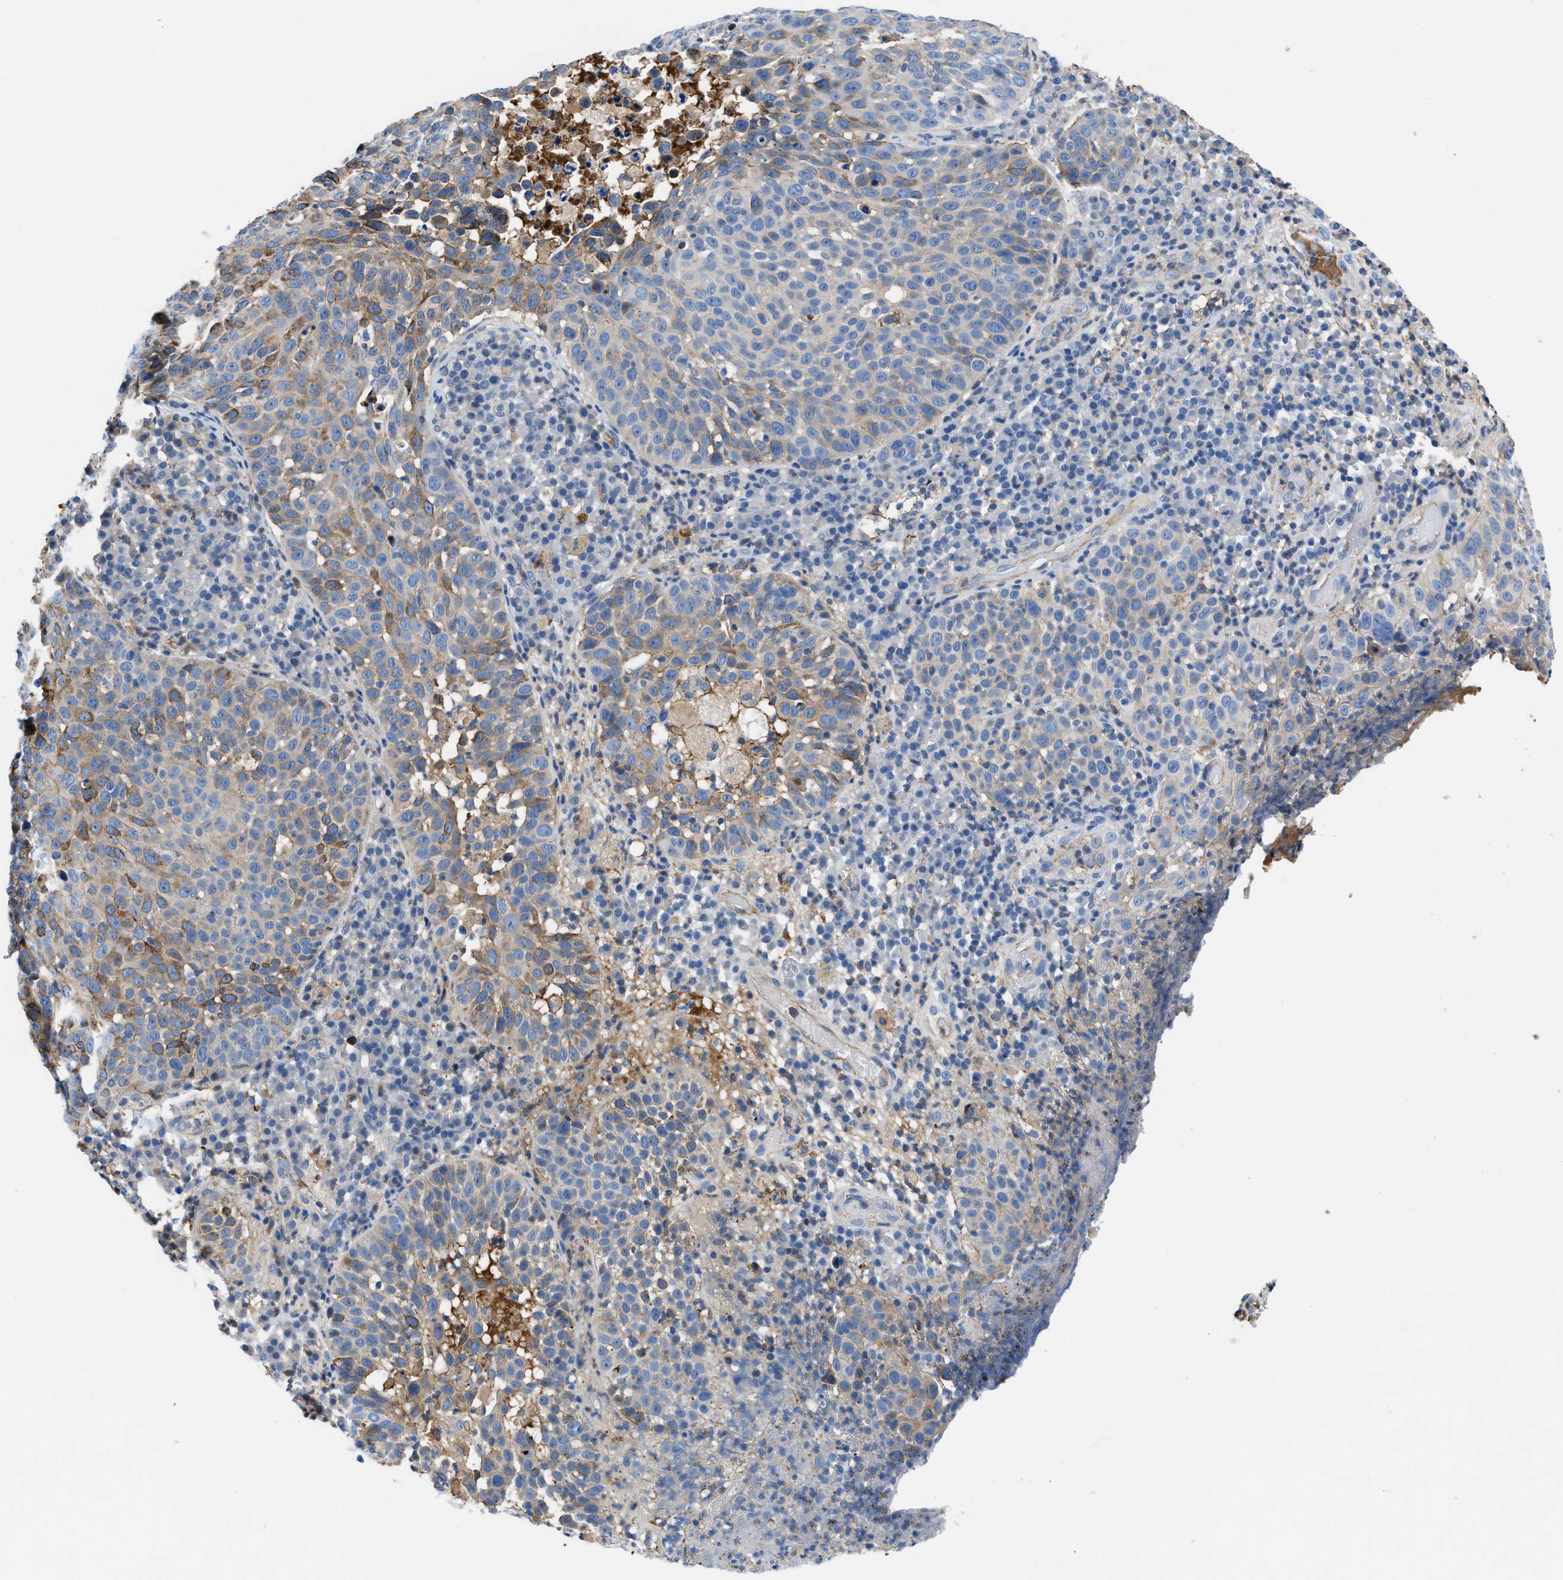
{"staining": {"intensity": "moderate", "quantity": "<25%", "location": "cytoplasmic/membranous"}, "tissue": "skin cancer", "cell_type": "Tumor cells", "image_type": "cancer", "snomed": [{"axis": "morphology", "description": "Squamous cell carcinoma in situ, NOS"}, {"axis": "morphology", "description": "Squamous cell carcinoma, NOS"}, {"axis": "topography", "description": "Skin"}], "caption": "Brown immunohistochemical staining in skin cancer displays moderate cytoplasmic/membranous positivity in about <25% of tumor cells.", "gene": "ATP6V0D1", "patient": {"sex": "male", "age": 93}}